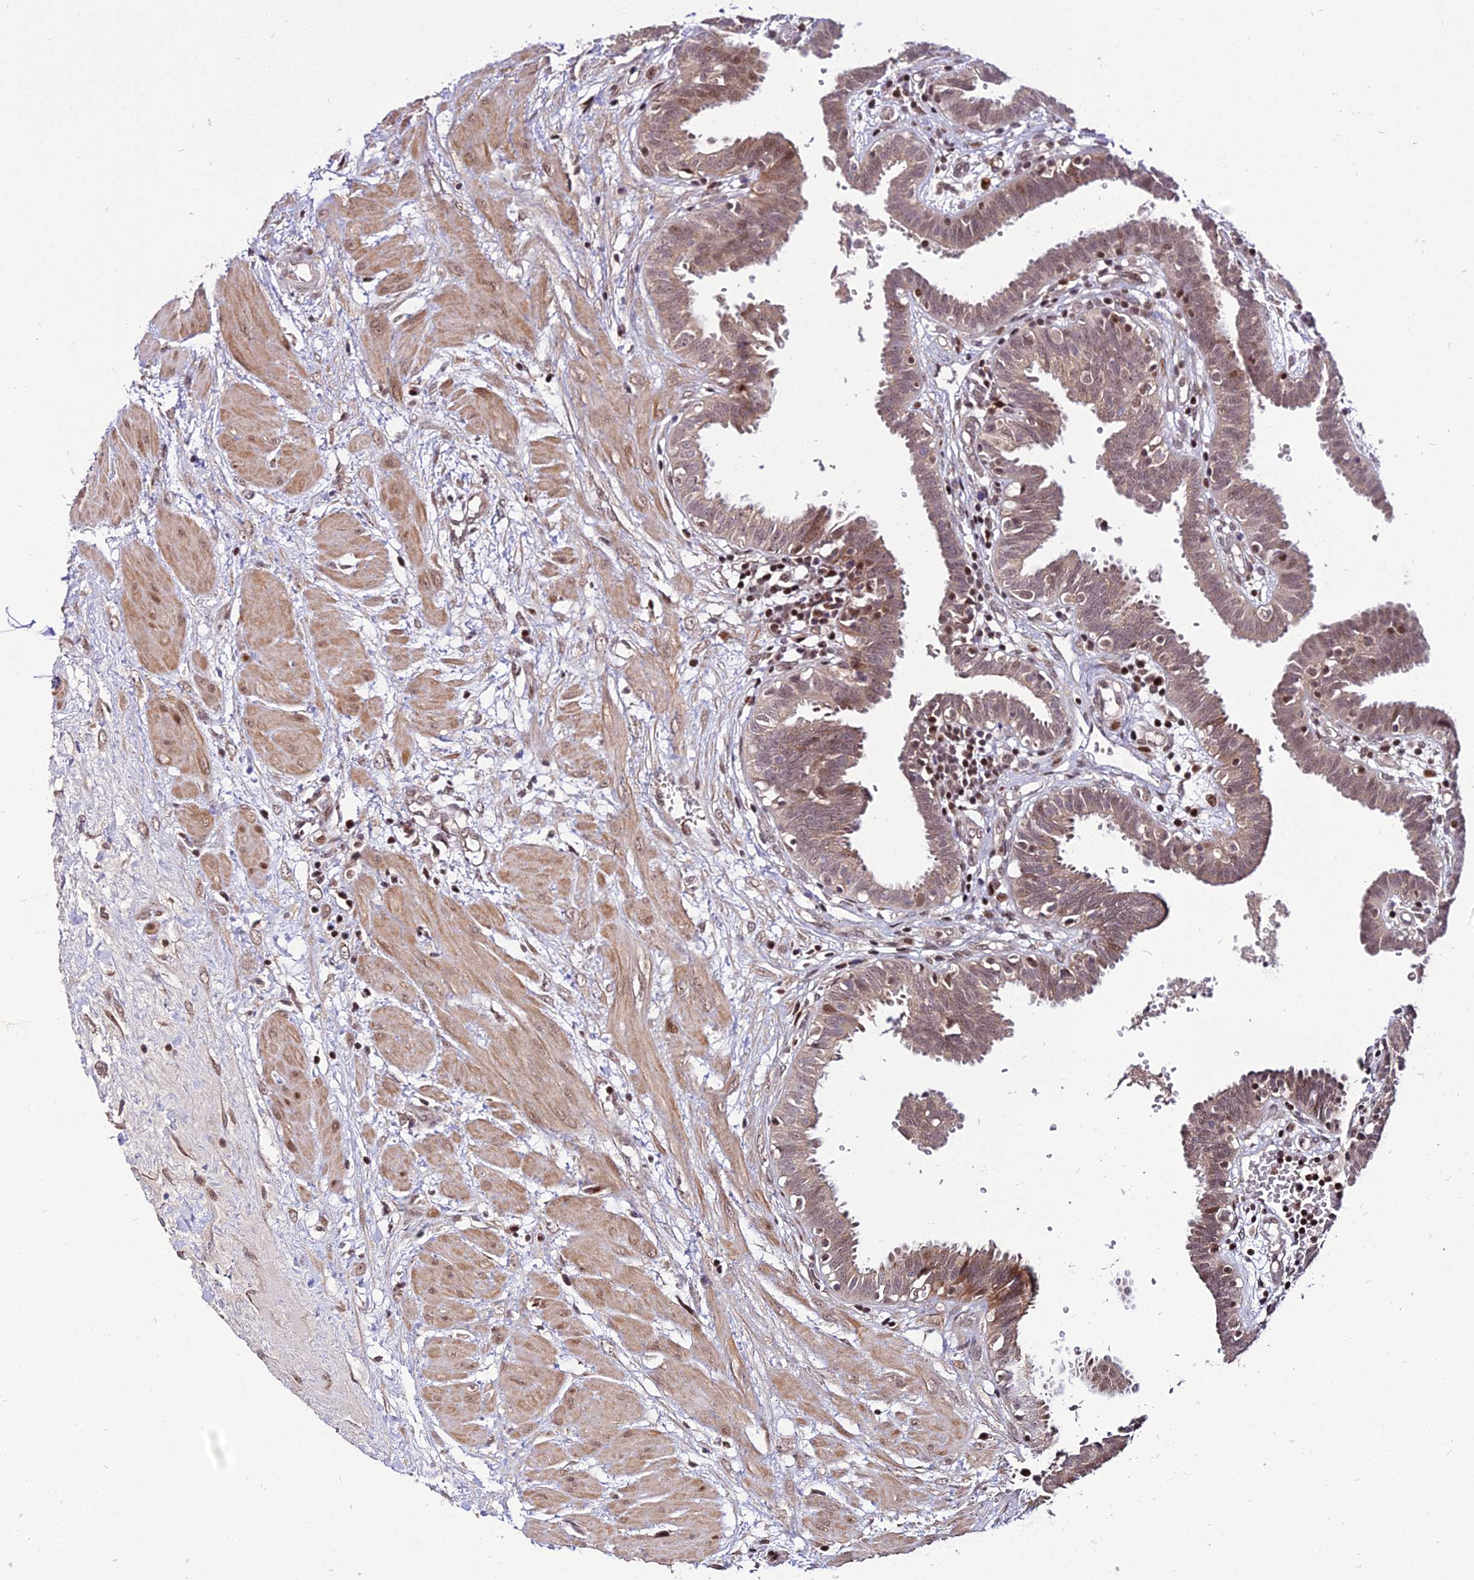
{"staining": {"intensity": "moderate", "quantity": ">75%", "location": "cytoplasmic/membranous"}, "tissue": "fallopian tube", "cell_type": "Glandular cells", "image_type": "normal", "snomed": [{"axis": "morphology", "description": "Normal tissue, NOS"}, {"axis": "topography", "description": "Fallopian tube"}, {"axis": "topography", "description": "Placenta"}], "caption": "Immunohistochemical staining of benign human fallopian tube demonstrates moderate cytoplasmic/membranous protein expression in about >75% of glandular cells.", "gene": "CIB3", "patient": {"sex": "female", "age": 32}}